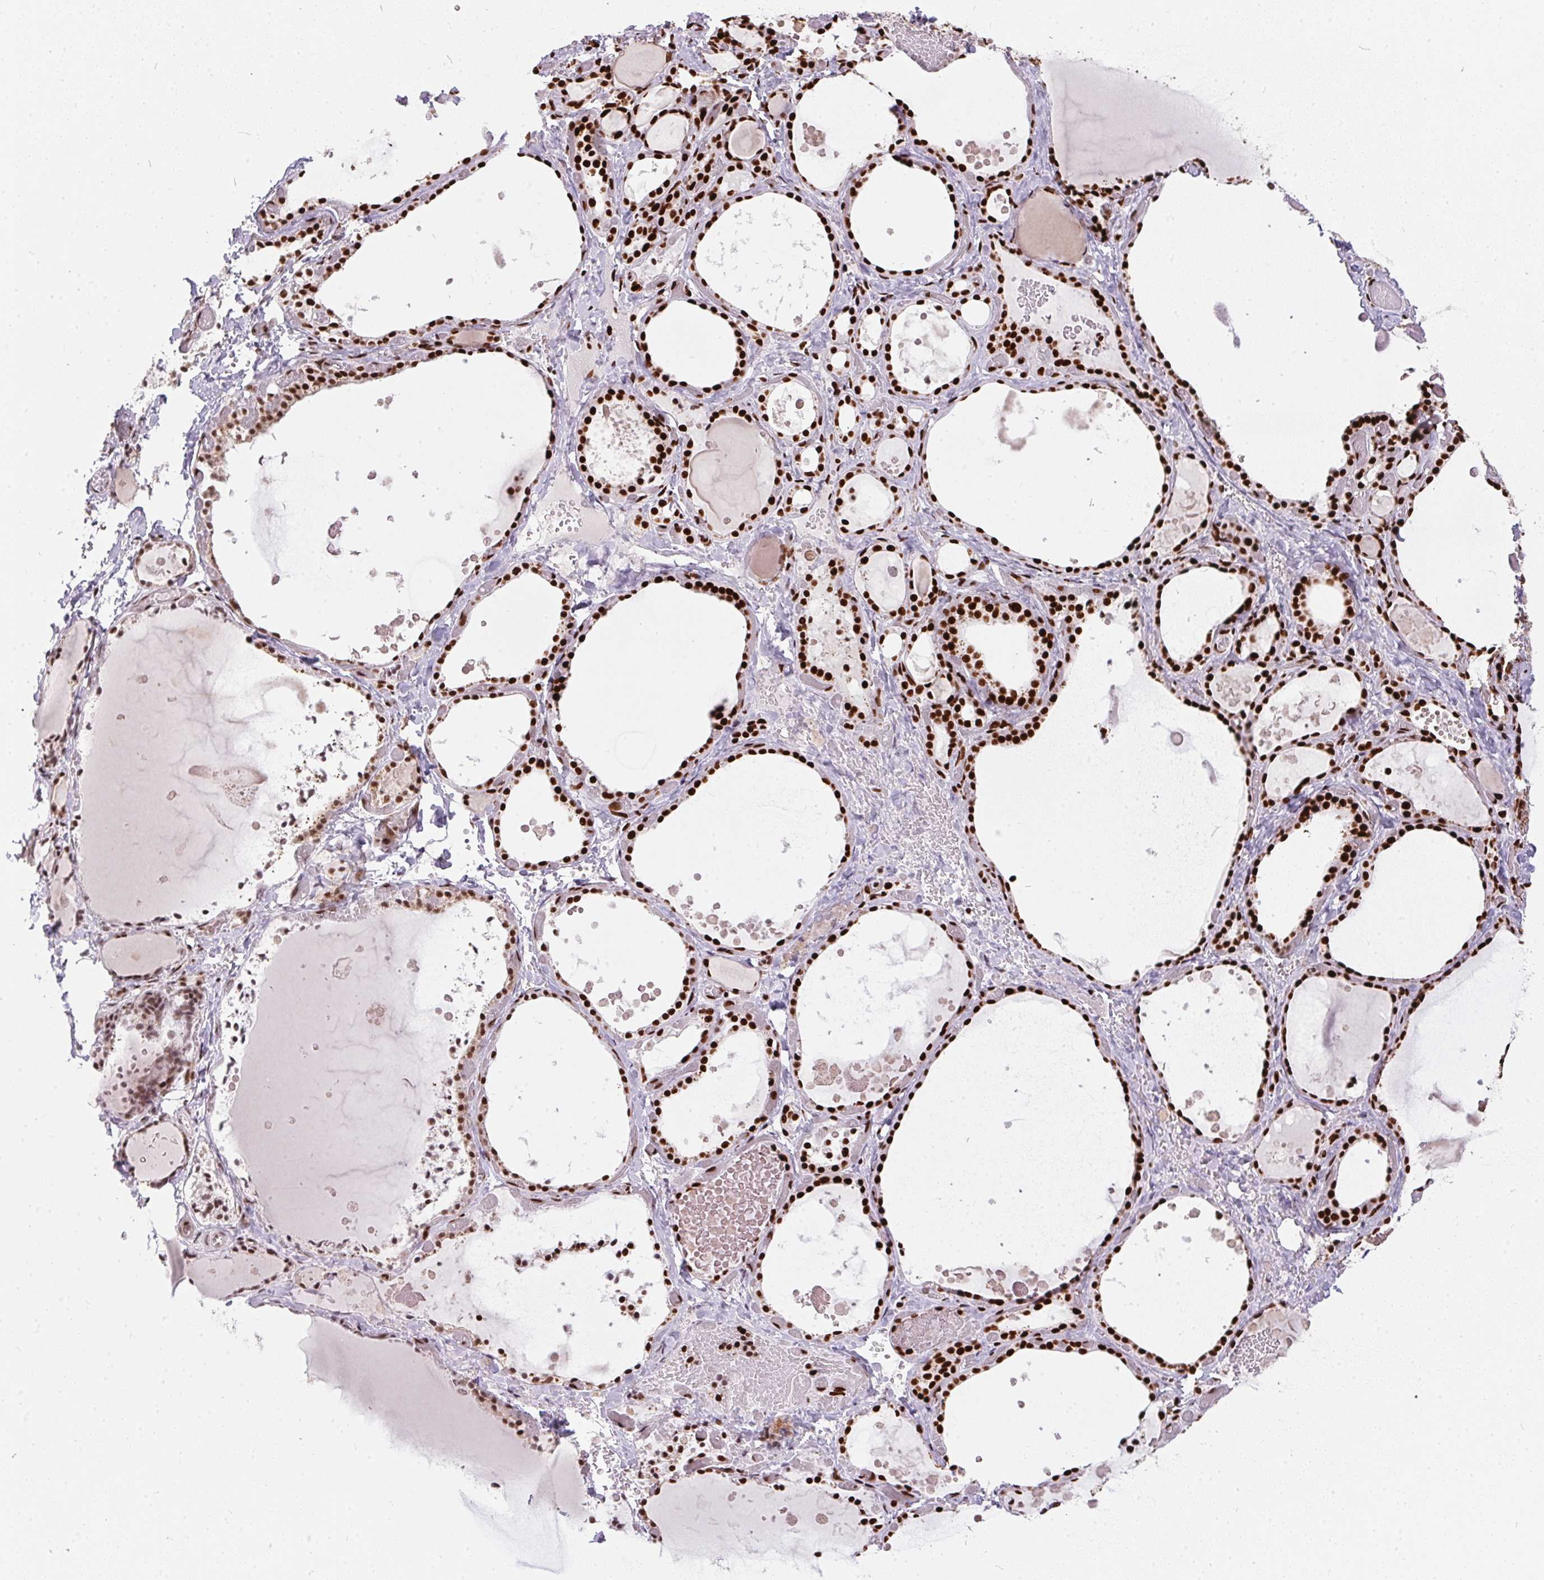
{"staining": {"intensity": "strong", "quantity": ">75%", "location": "nuclear"}, "tissue": "thyroid gland", "cell_type": "Glandular cells", "image_type": "normal", "snomed": [{"axis": "morphology", "description": "Normal tissue, NOS"}, {"axis": "topography", "description": "Thyroid gland"}], "caption": "IHC (DAB) staining of benign human thyroid gland exhibits strong nuclear protein positivity in about >75% of glandular cells. Nuclei are stained in blue.", "gene": "PAGE3", "patient": {"sex": "female", "age": 56}}